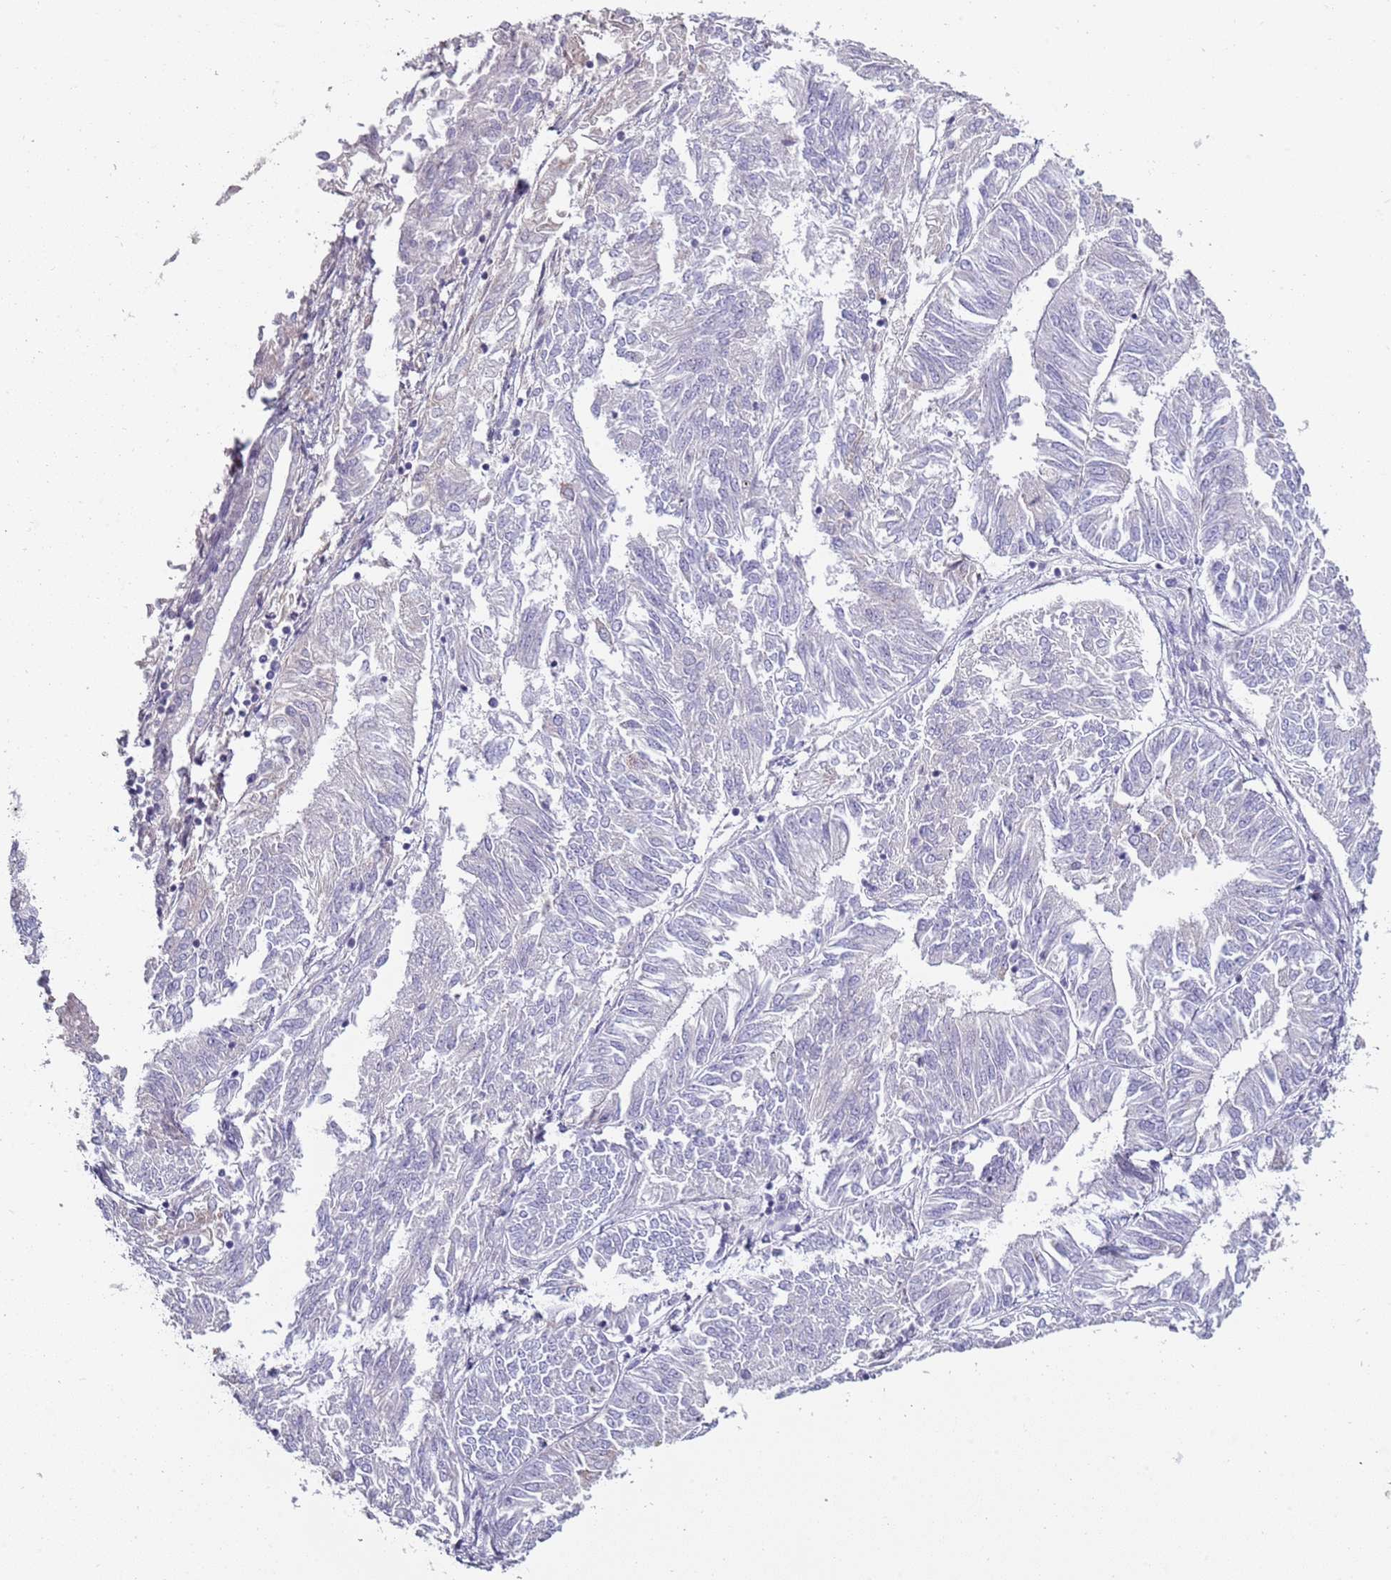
{"staining": {"intensity": "negative", "quantity": "none", "location": "none"}, "tissue": "endometrial cancer", "cell_type": "Tumor cells", "image_type": "cancer", "snomed": [{"axis": "morphology", "description": "Adenocarcinoma, NOS"}, {"axis": "topography", "description": "Endometrium"}], "caption": "Immunohistochemical staining of human endometrial cancer reveals no significant positivity in tumor cells. Nuclei are stained in blue.", "gene": "TNFRSF6B", "patient": {"sex": "female", "age": 58}}